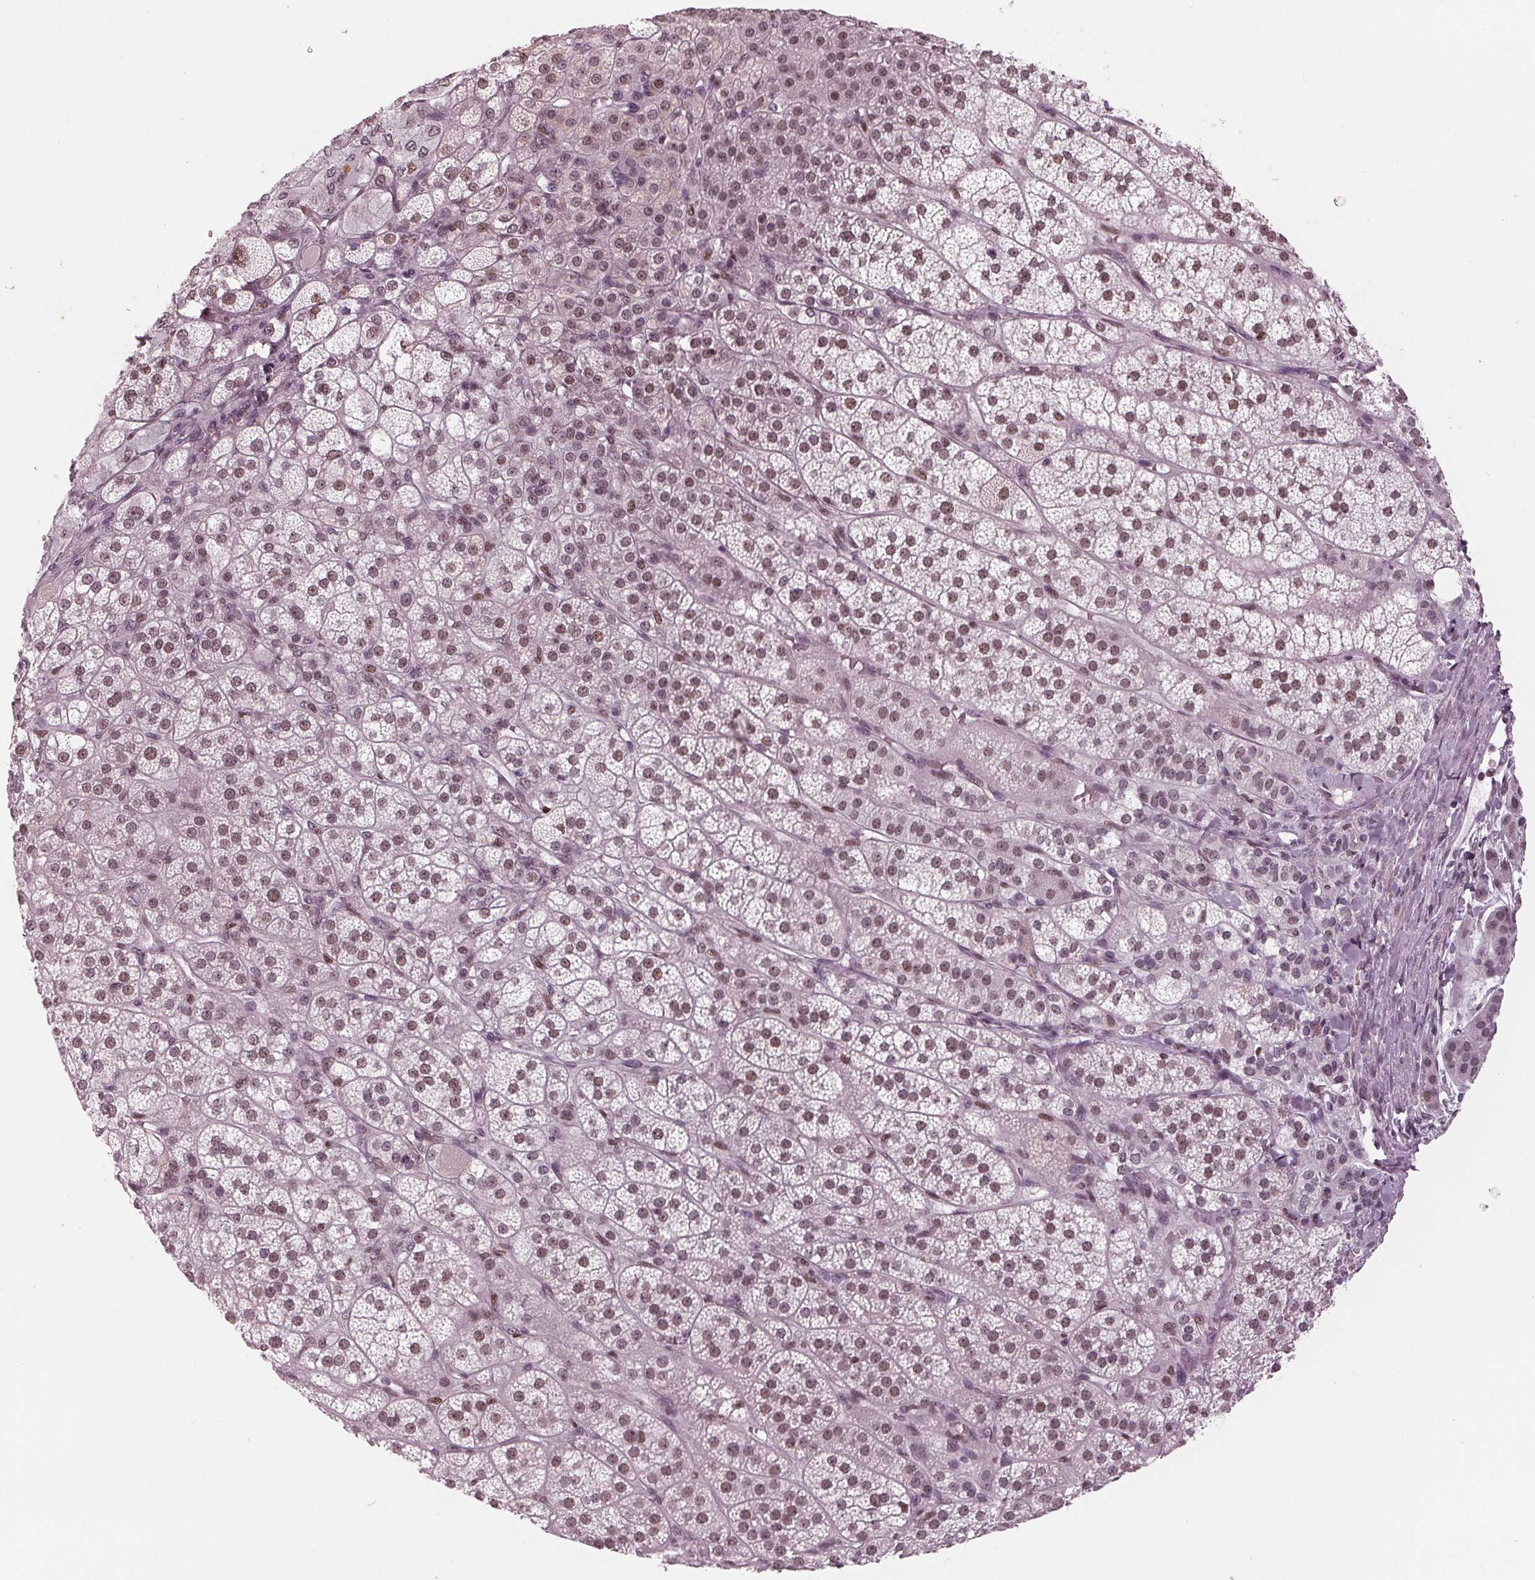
{"staining": {"intensity": "moderate", "quantity": ">75%", "location": "nuclear"}, "tissue": "adrenal gland", "cell_type": "Glandular cells", "image_type": "normal", "snomed": [{"axis": "morphology", "description": "Normal tissue, NOS"}, {"axis": "topography", "description": "Adrenal gland"}], "caption": "Glandular cells show medium levels of moderate nuclear expression in approximately >75% of cells in normal adrenal gland. The protein of interest is shown in brown color, while the nuclei are stained blue.", "gene": "DNMT3L", "patient": {"sex": "female", "age": 60}}